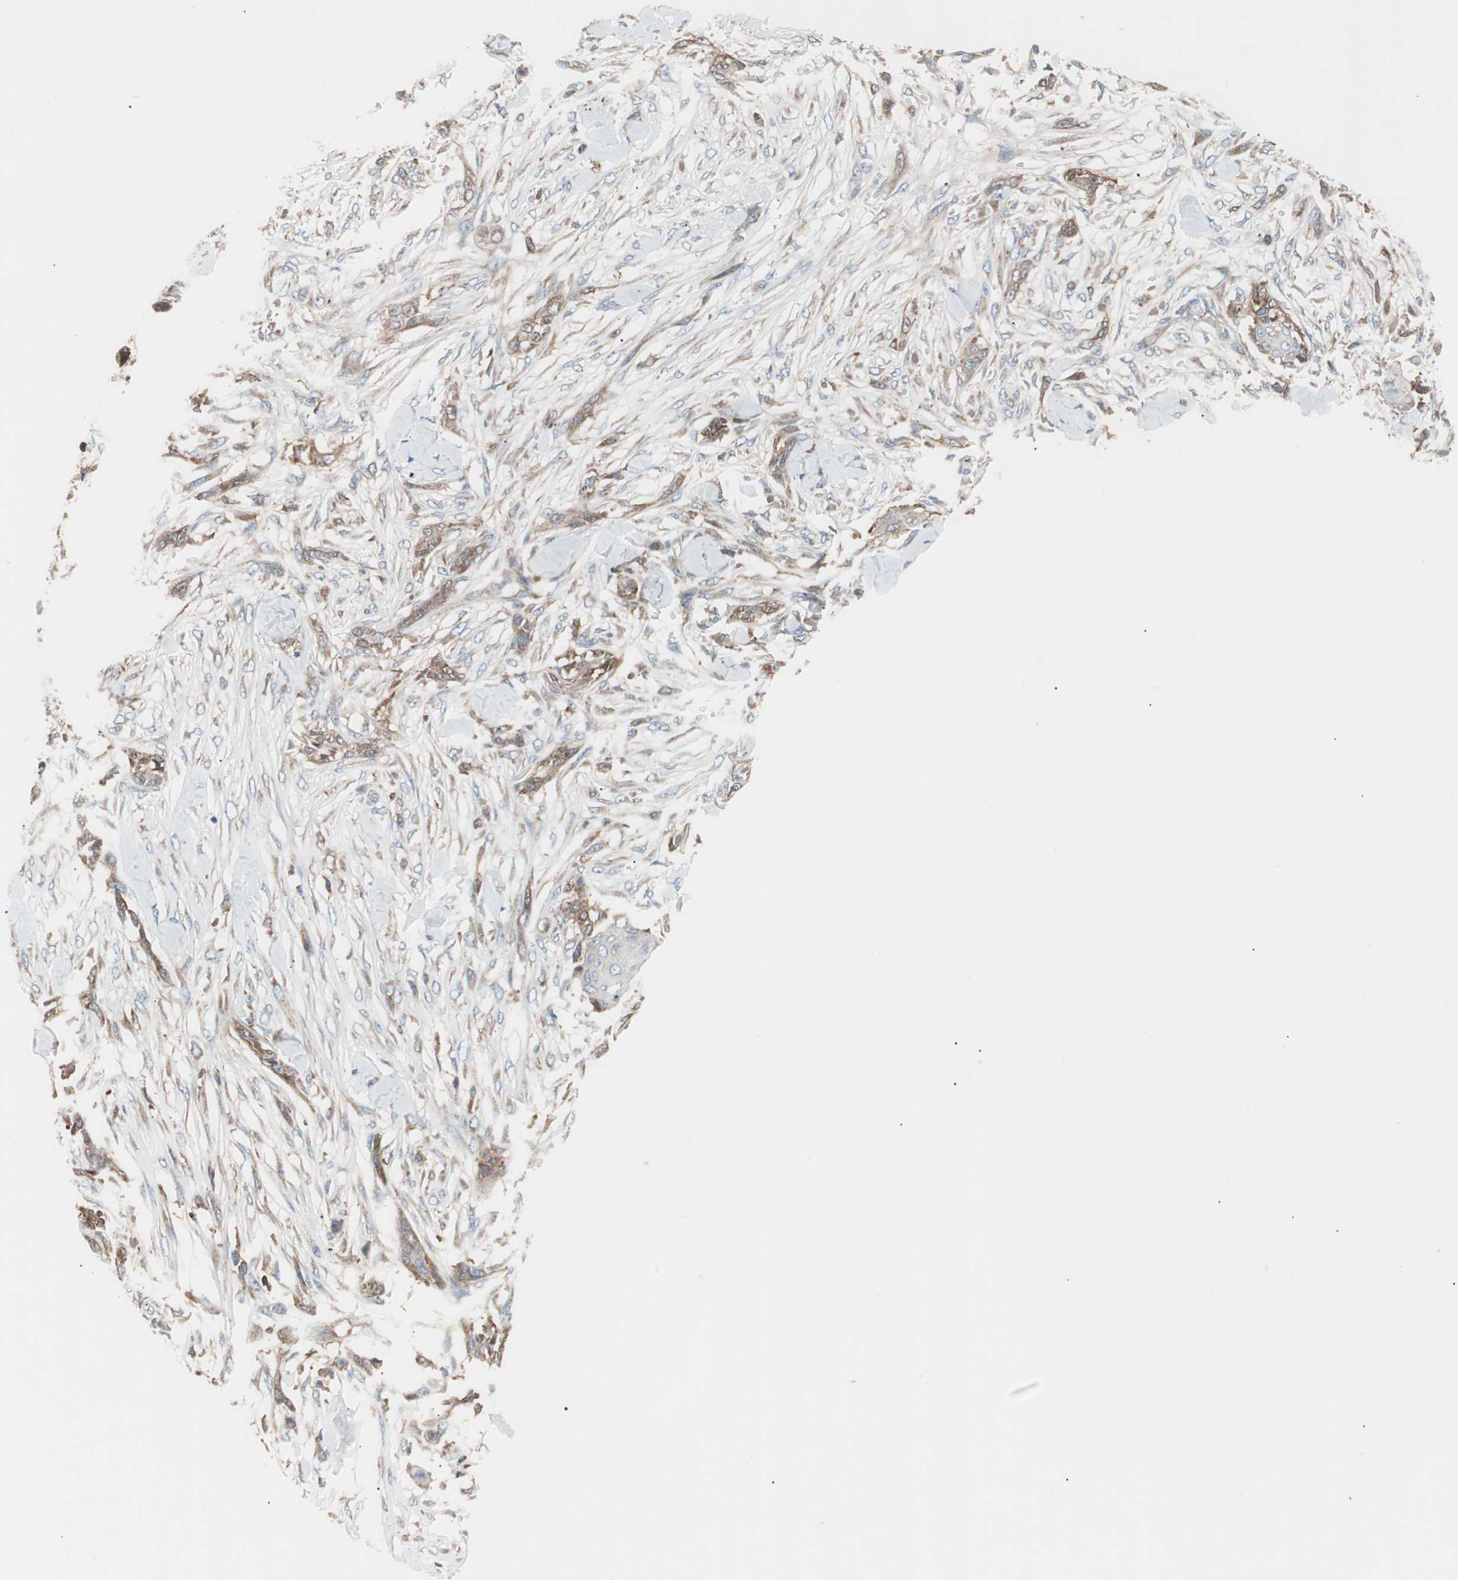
{"staining": {"intensity": "moderate", "quantity": ">75%", "location": "cytoplasmic/membranous"}, "tissue": "skin cancer", "cell_type": "Tumor cells", "image_type": "cancer", "snomed": [{"axis": "morphology", "description": "Squamous cell carcinoma, NOS"}, {"axis": "topography", "description": "Skin"}], "caption": "Immunohistochemical staining of human skin cancer demonstrates medium levels of moderate cytoplasmic/membranous protein positivity in about >75% of tumor cells.", "gene": "PIK3R1", "patient": {"sex": "female", "age": 59}}